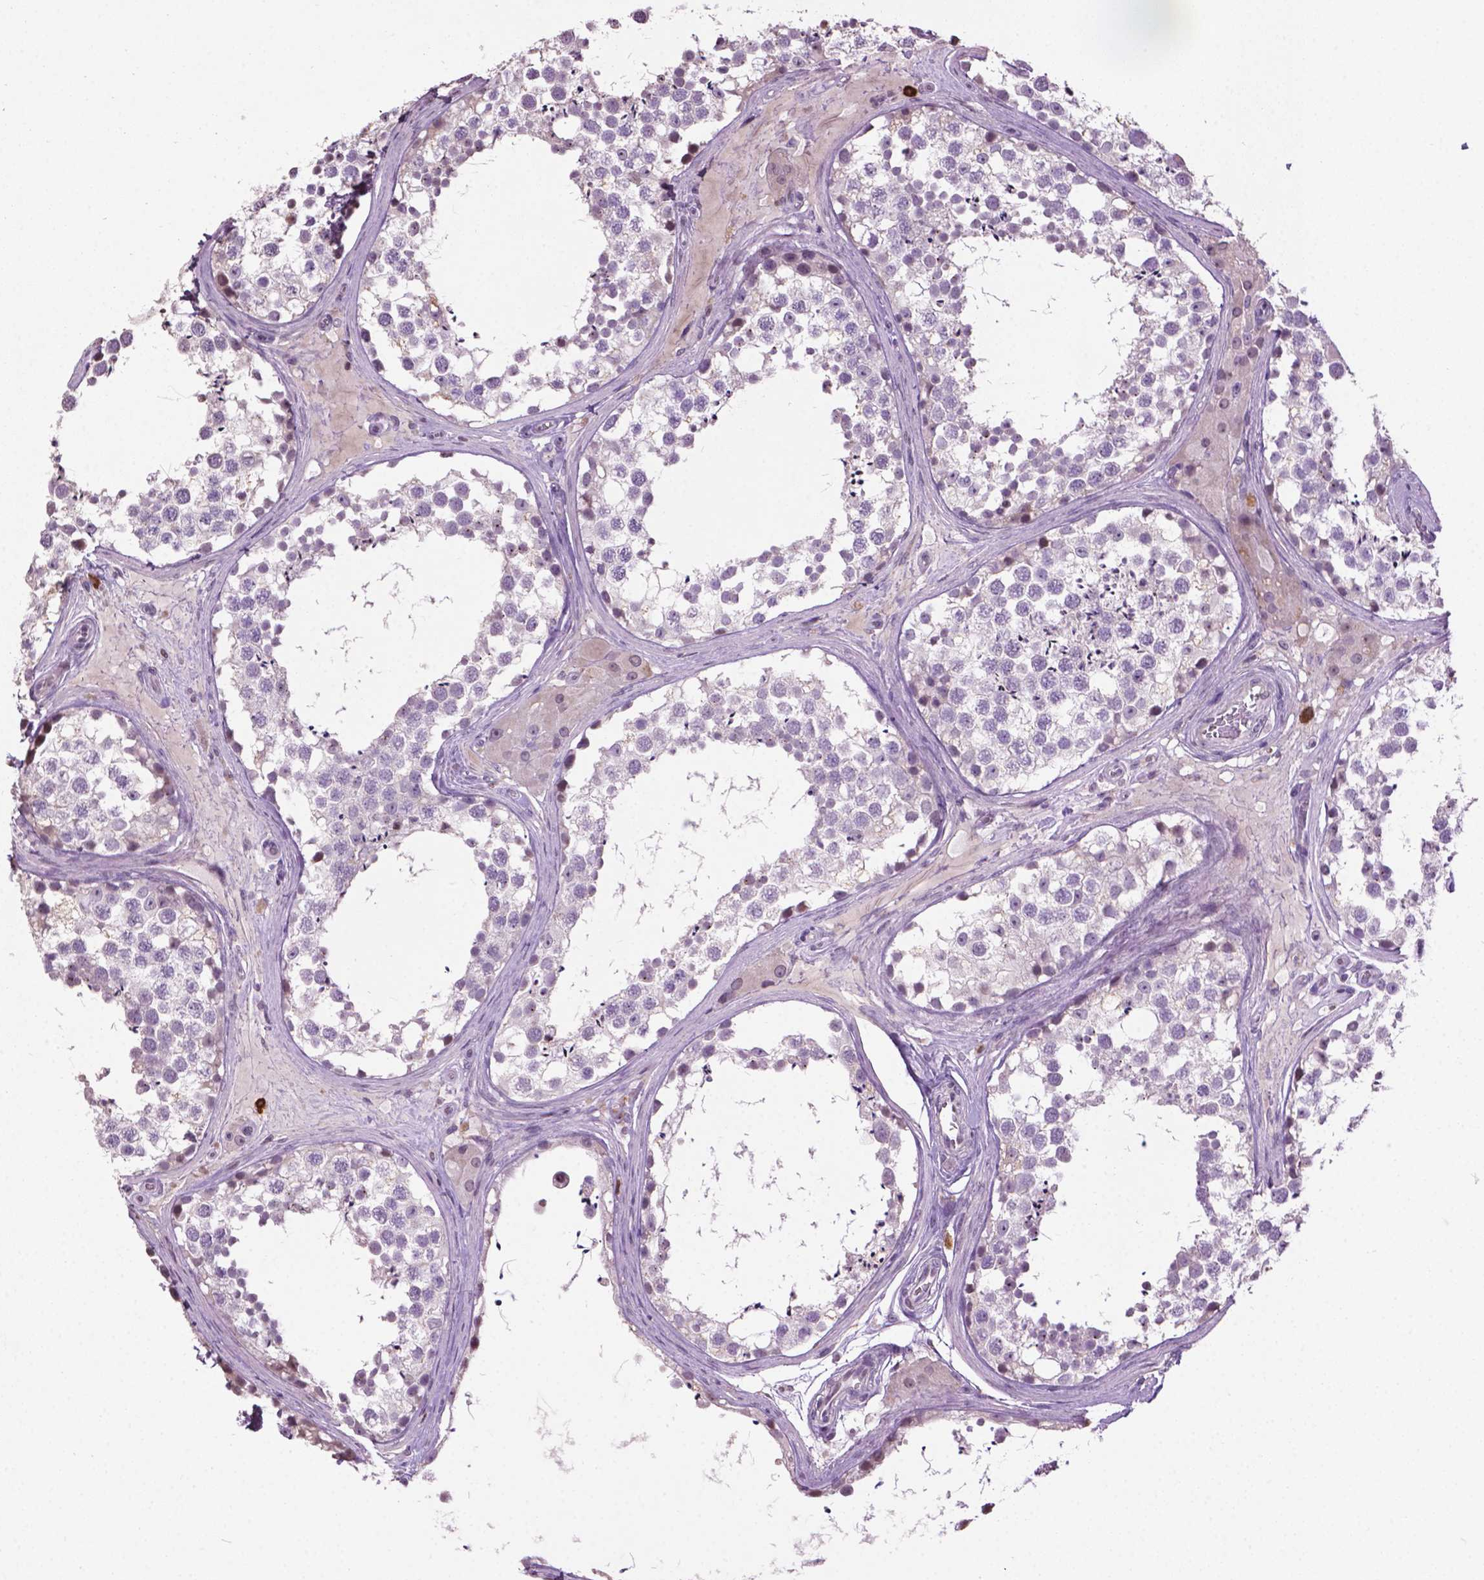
{"staining": {"intensity": "negative", "quantity": "none", "location": "none"}, "tissue": "testis", "cell_type": "Cells in seminiferous ducts", "image_type": "normal", "snomed": [{"axis": "morphology", "description": "Normal tissue, NOS"}, {"axis": "morphology", "description": "Seminoma, NOS"}, {"axis": "topography", "description": "Testis"}], "caption": "Immunohistochemical staining of unremarkable human testis demonstrates no significant expression in cells in seminiferous ducts.", "gene": "NTNG2", "patient": {"sex": "male", "age": 65}}